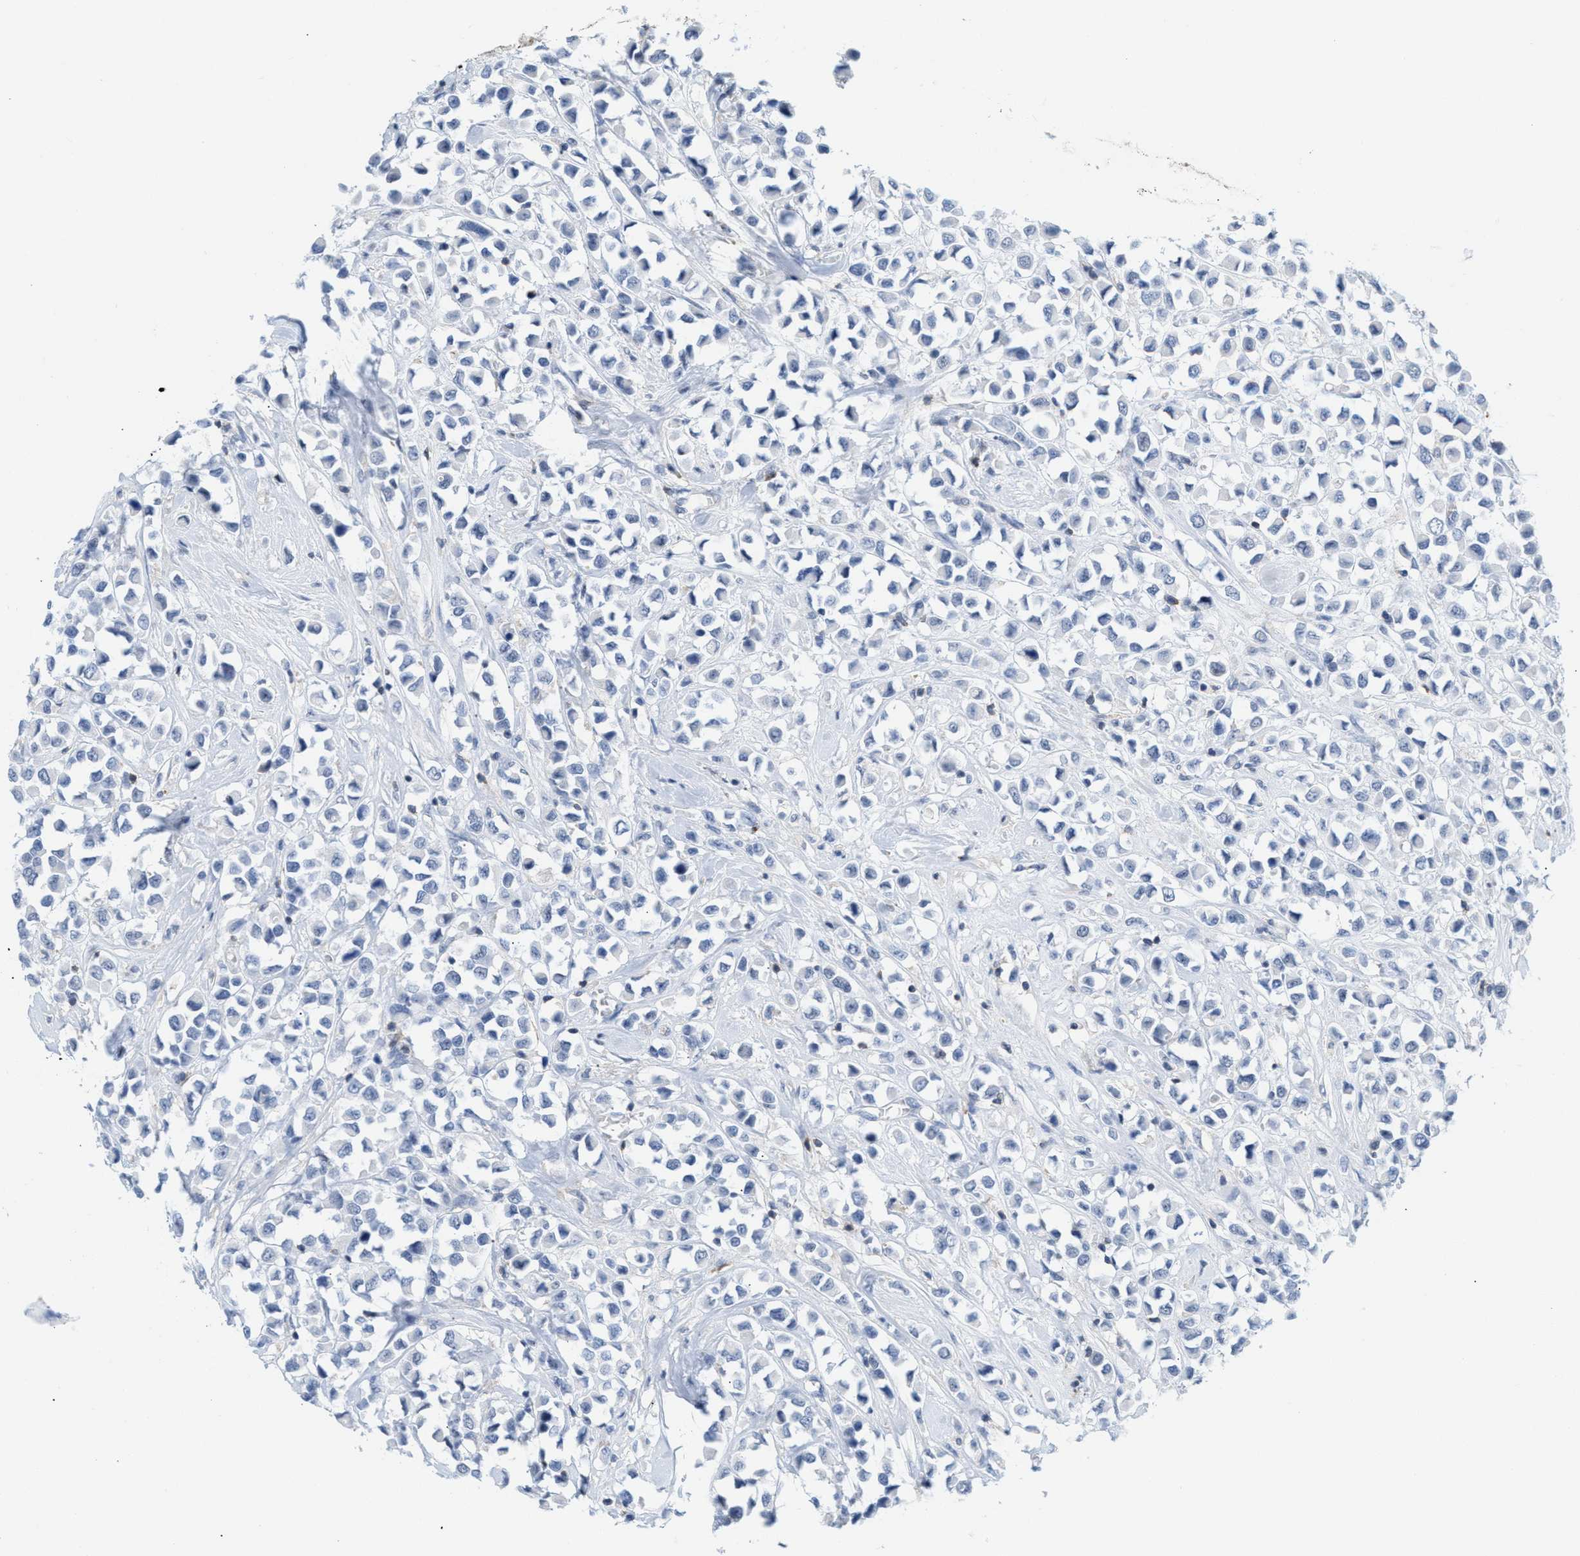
{"staining": {"intensity": "negative", "quantity": "none", "location": "none"}, "tissue": "breast cancer", "cell_type": "Tumor cells", "image_type": "cancer", "snomed": [{"axis": "morphology", "description": "Duct carcinoma"}, {"axis": "topography", "description": "Breast"}], "caption": "Breast cancer (invasive ductal carcinoma) was stained to show a protein in brown. There is no significant positivity in tumor cells.", "gene": "IL16", "patient": {"sex": "female", "age": 61}}